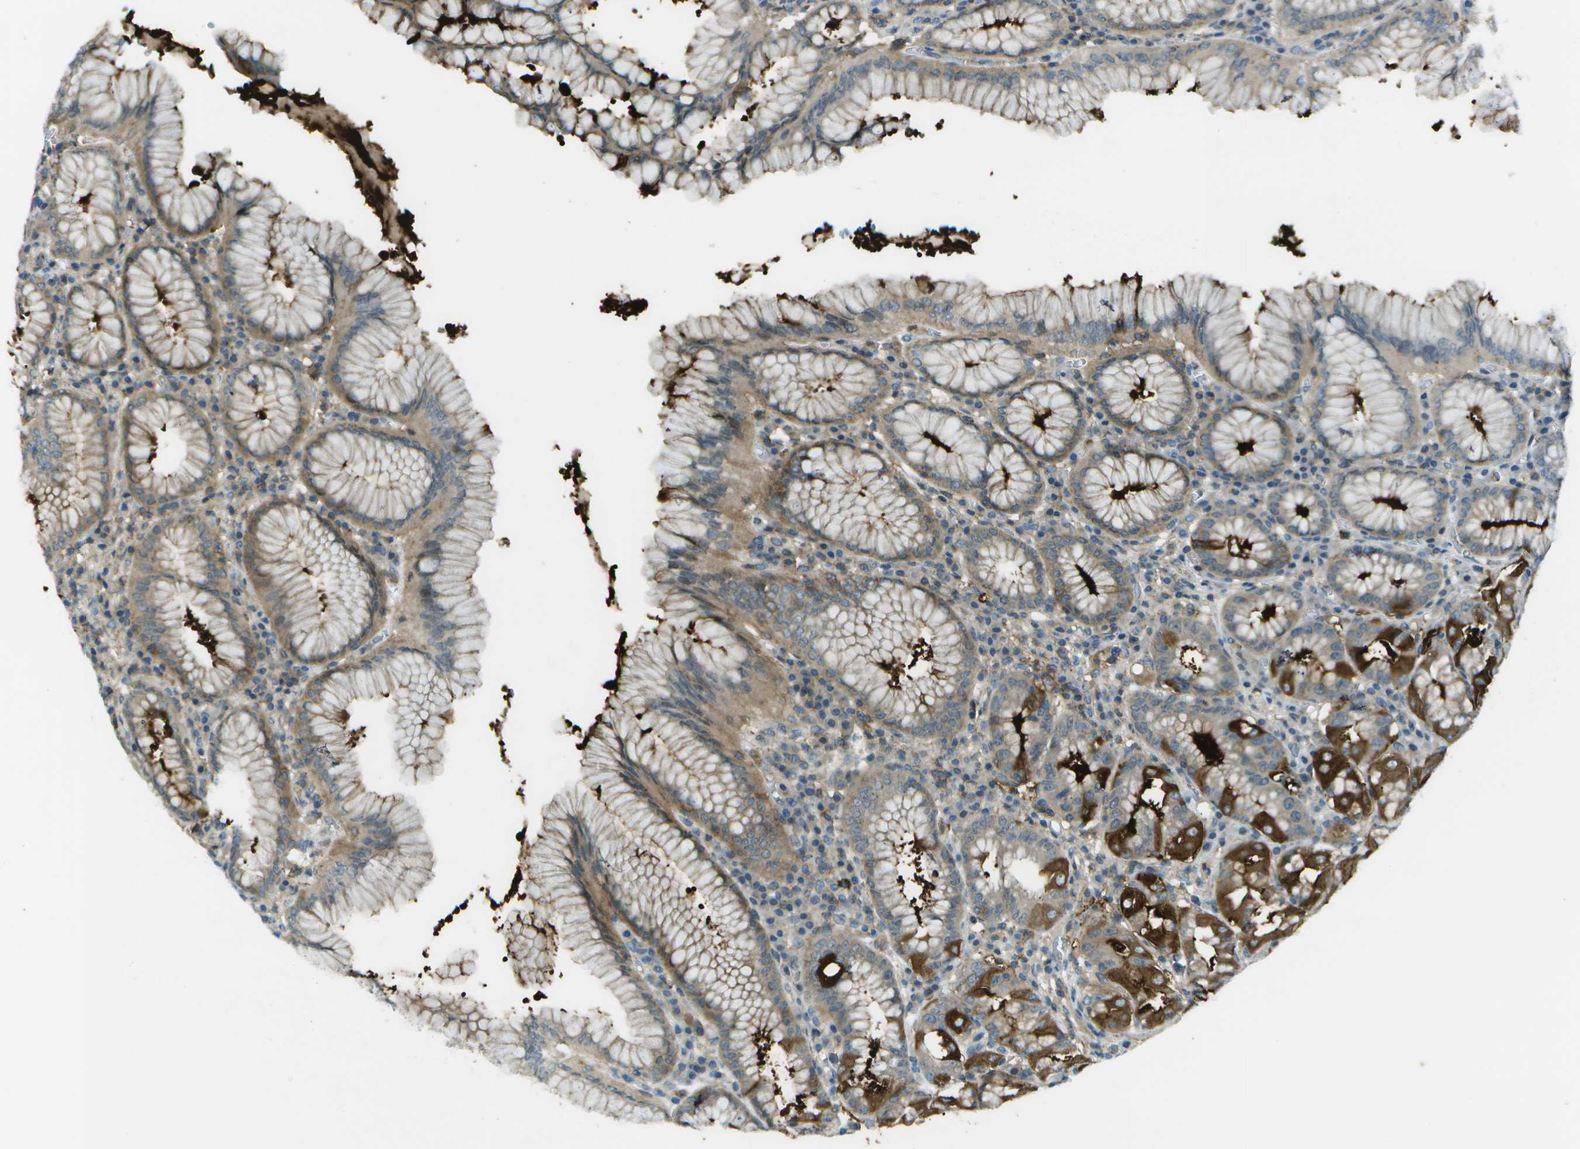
{"staining": {"intensity": "strong", "quantity": "25%-75%", "location": "cytoplasmic/membranous"}, "tissue": "stomach", "cell_type": "Glandular cells", "image_type": "normal", "snomed": [{"axis": "morphology", "description": "Normal tissue, NOS"}, {"axis": "topography", "description": "Stomach"}, {"axis": "topography", "description": "Stomach, lower"}], "caption": "IHC photomicrograph of normal human stomach stained for a protein (brown), which displays high levels of strong cytoplasmic/membranous positivity in about 25%-75% of glandular cells.", "gene": "LRRC66", "patient": {"sex": "female", "age": 56}}